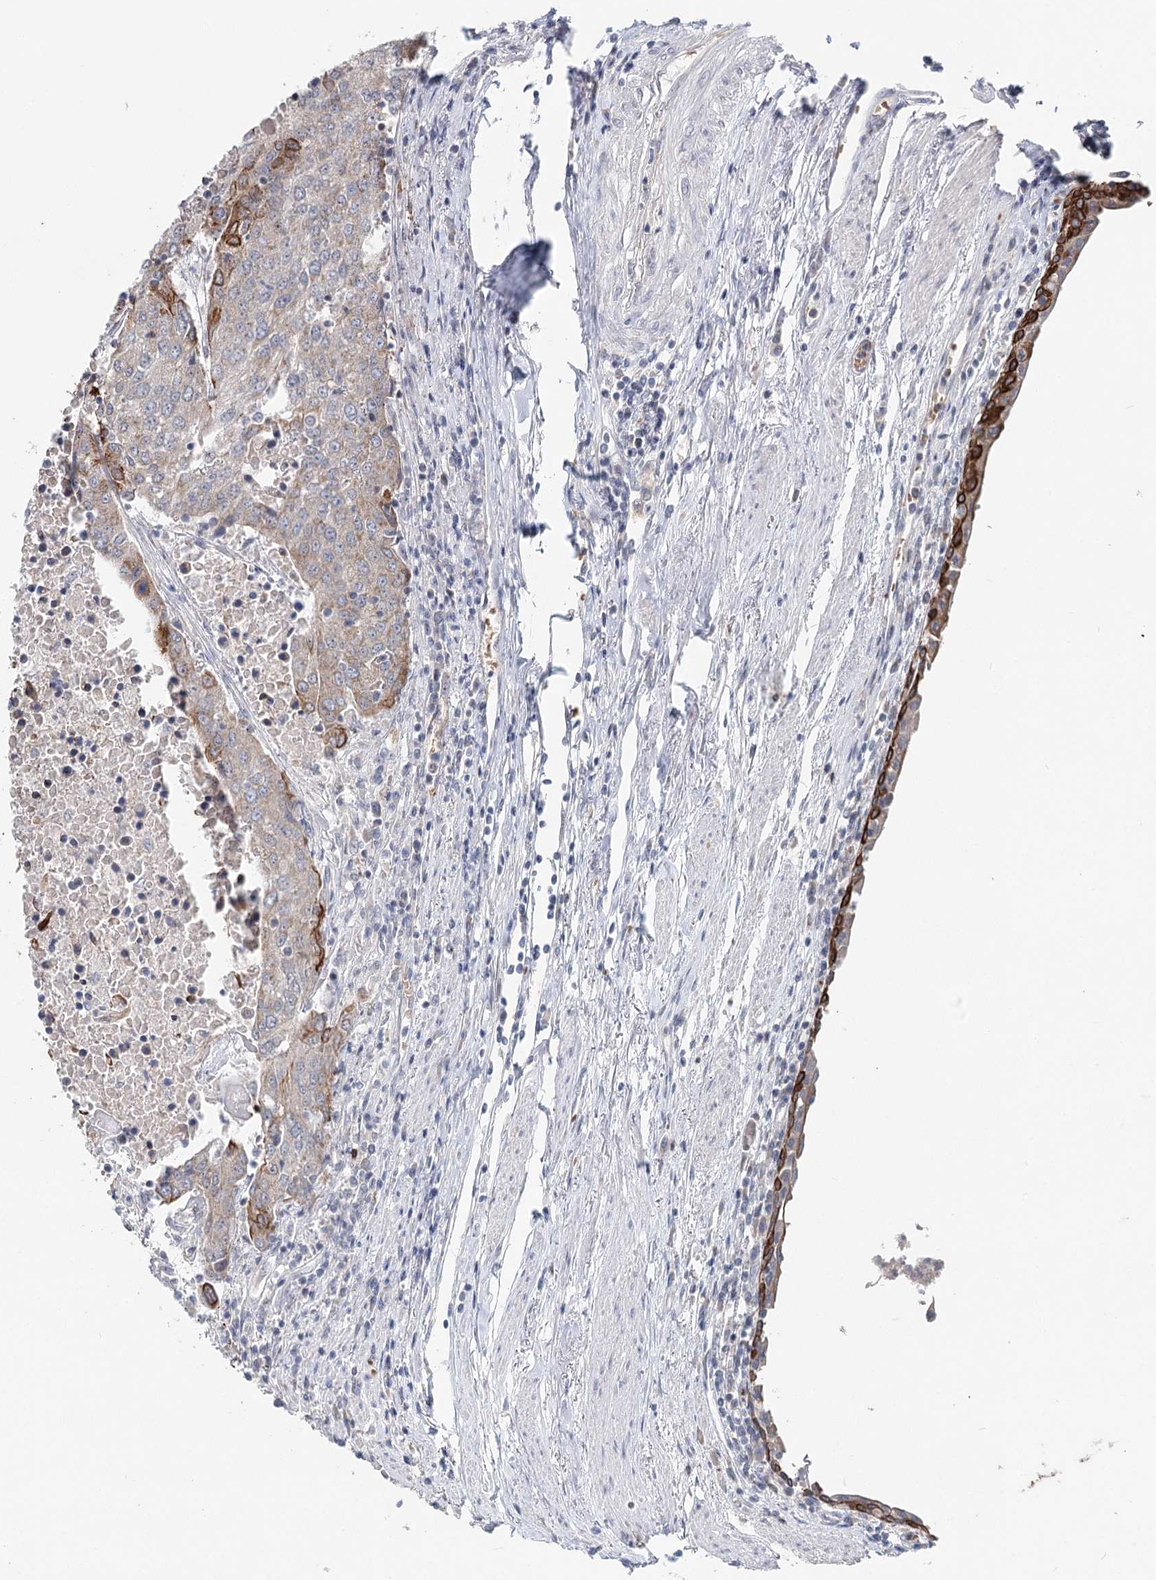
{"staining": {"intensity": "strong", "quantity": "<25%", "location": "cytoplasmic/membranous"}, "tissue": "urothelial cancer", "cell_type": "Tumor cells", "image_type": "cancer", "snomed": [{"axis": "morphology", "description": "Urothelial carcinoma, High grade"}, {"axis": "topography", "description": "Urinary bladder"}], "caption": "Immunohistochemical staining of high-grade urothelial carcinoma reveals strong cytoplasmic/membranous protein staining in about <25% of tumor cells.", "gene": "FBXO7", "patient": {"sex": "female", "age": 85}}